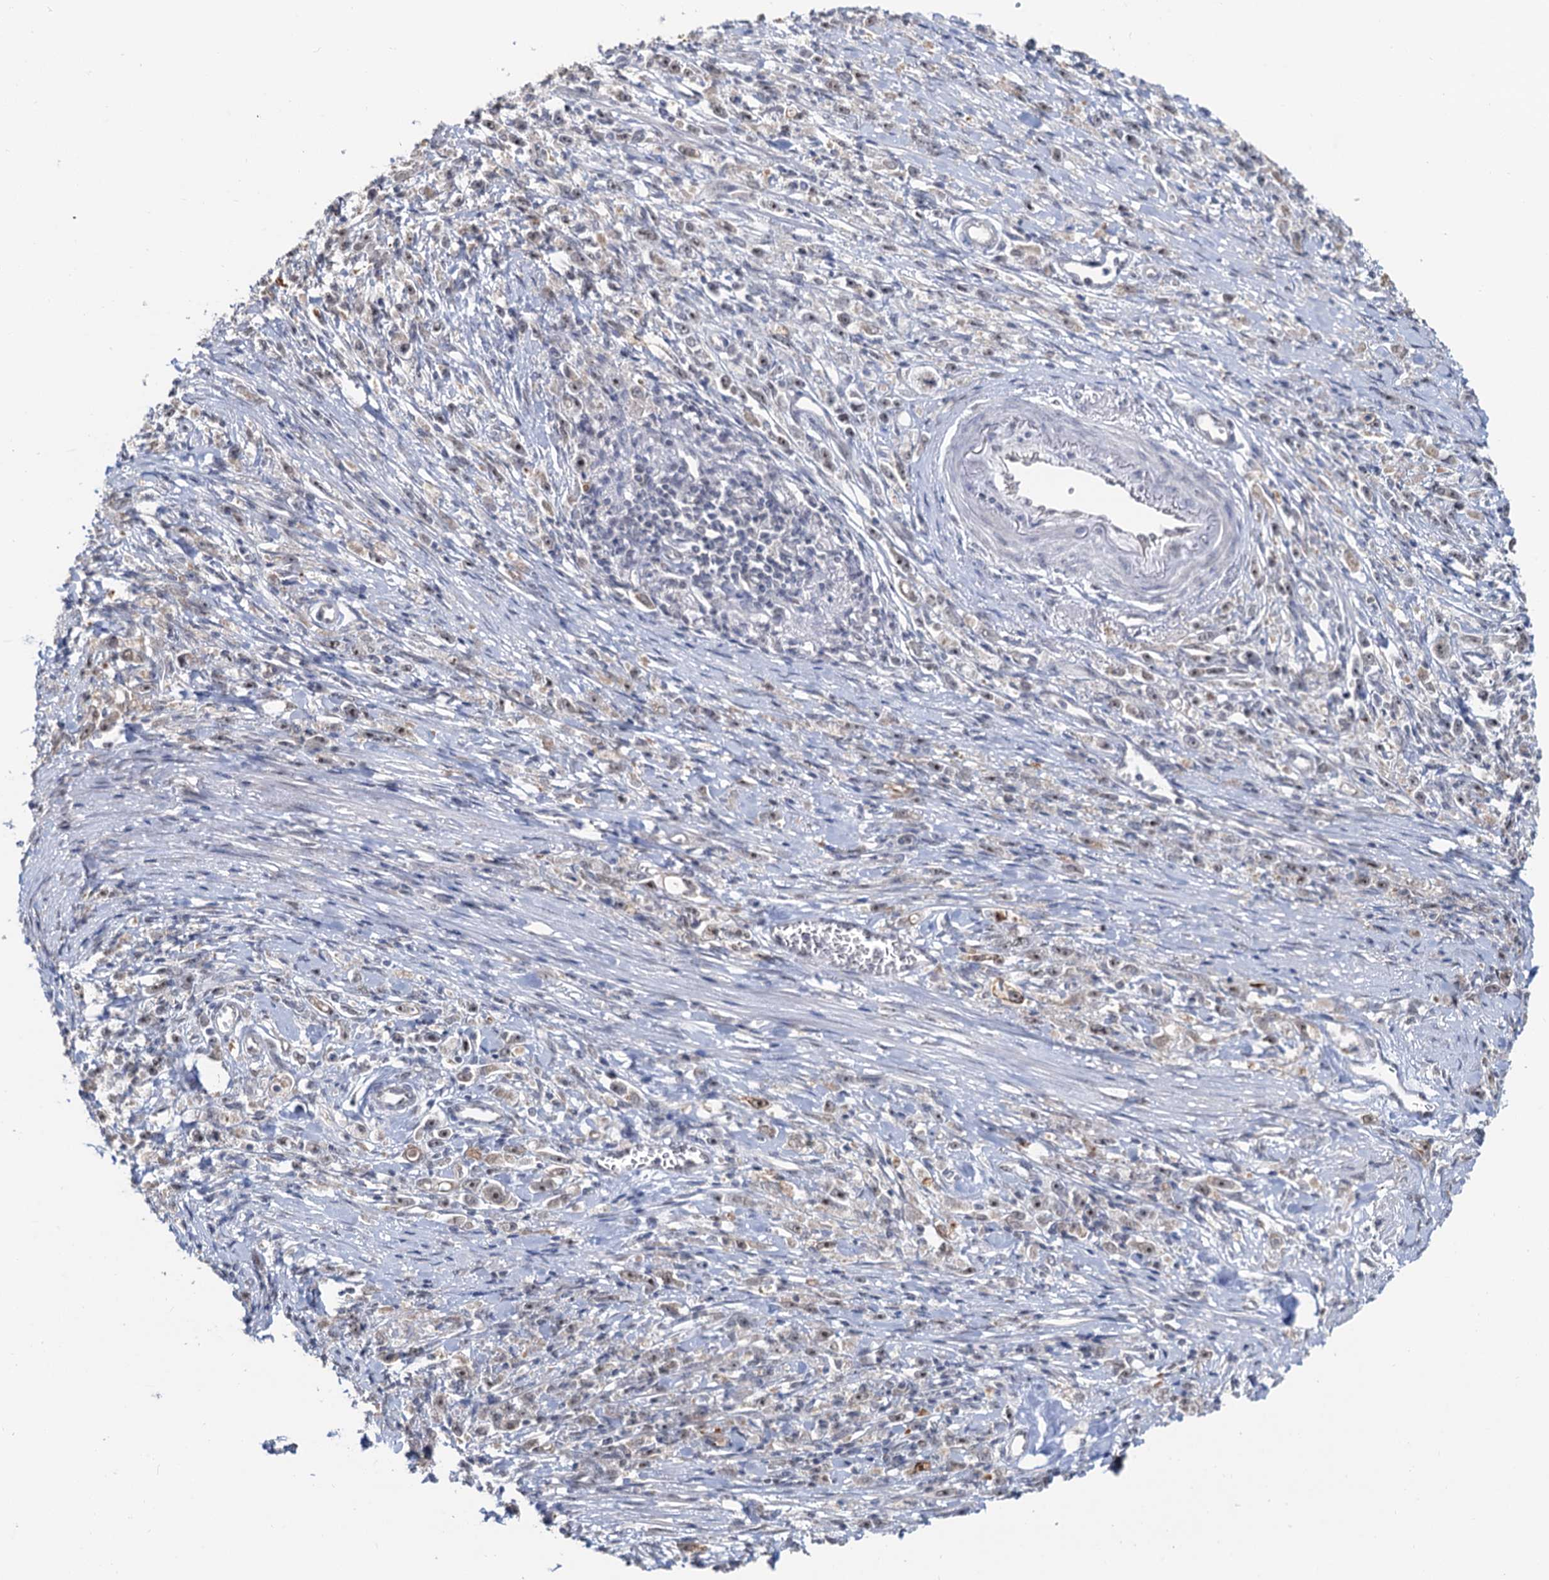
{"staining": {"intensity": "weak", "quantity": "<25%", "location": "nuclear"}, "tissue": "stomach cancer", "cell_type": "Tumor cells", "image_type": "cancer", "snomed": [{"axis": "morphology", "description": "Adenocarcinoma, NOS"}, {"axis": "topography", "description": "Stomach"}], "caption": "Histopathology image shows no significant protein expression in tumor cells of stomach cancer.", "gene": "NAT10", "patient": {"sex": "female", "age": 59}}